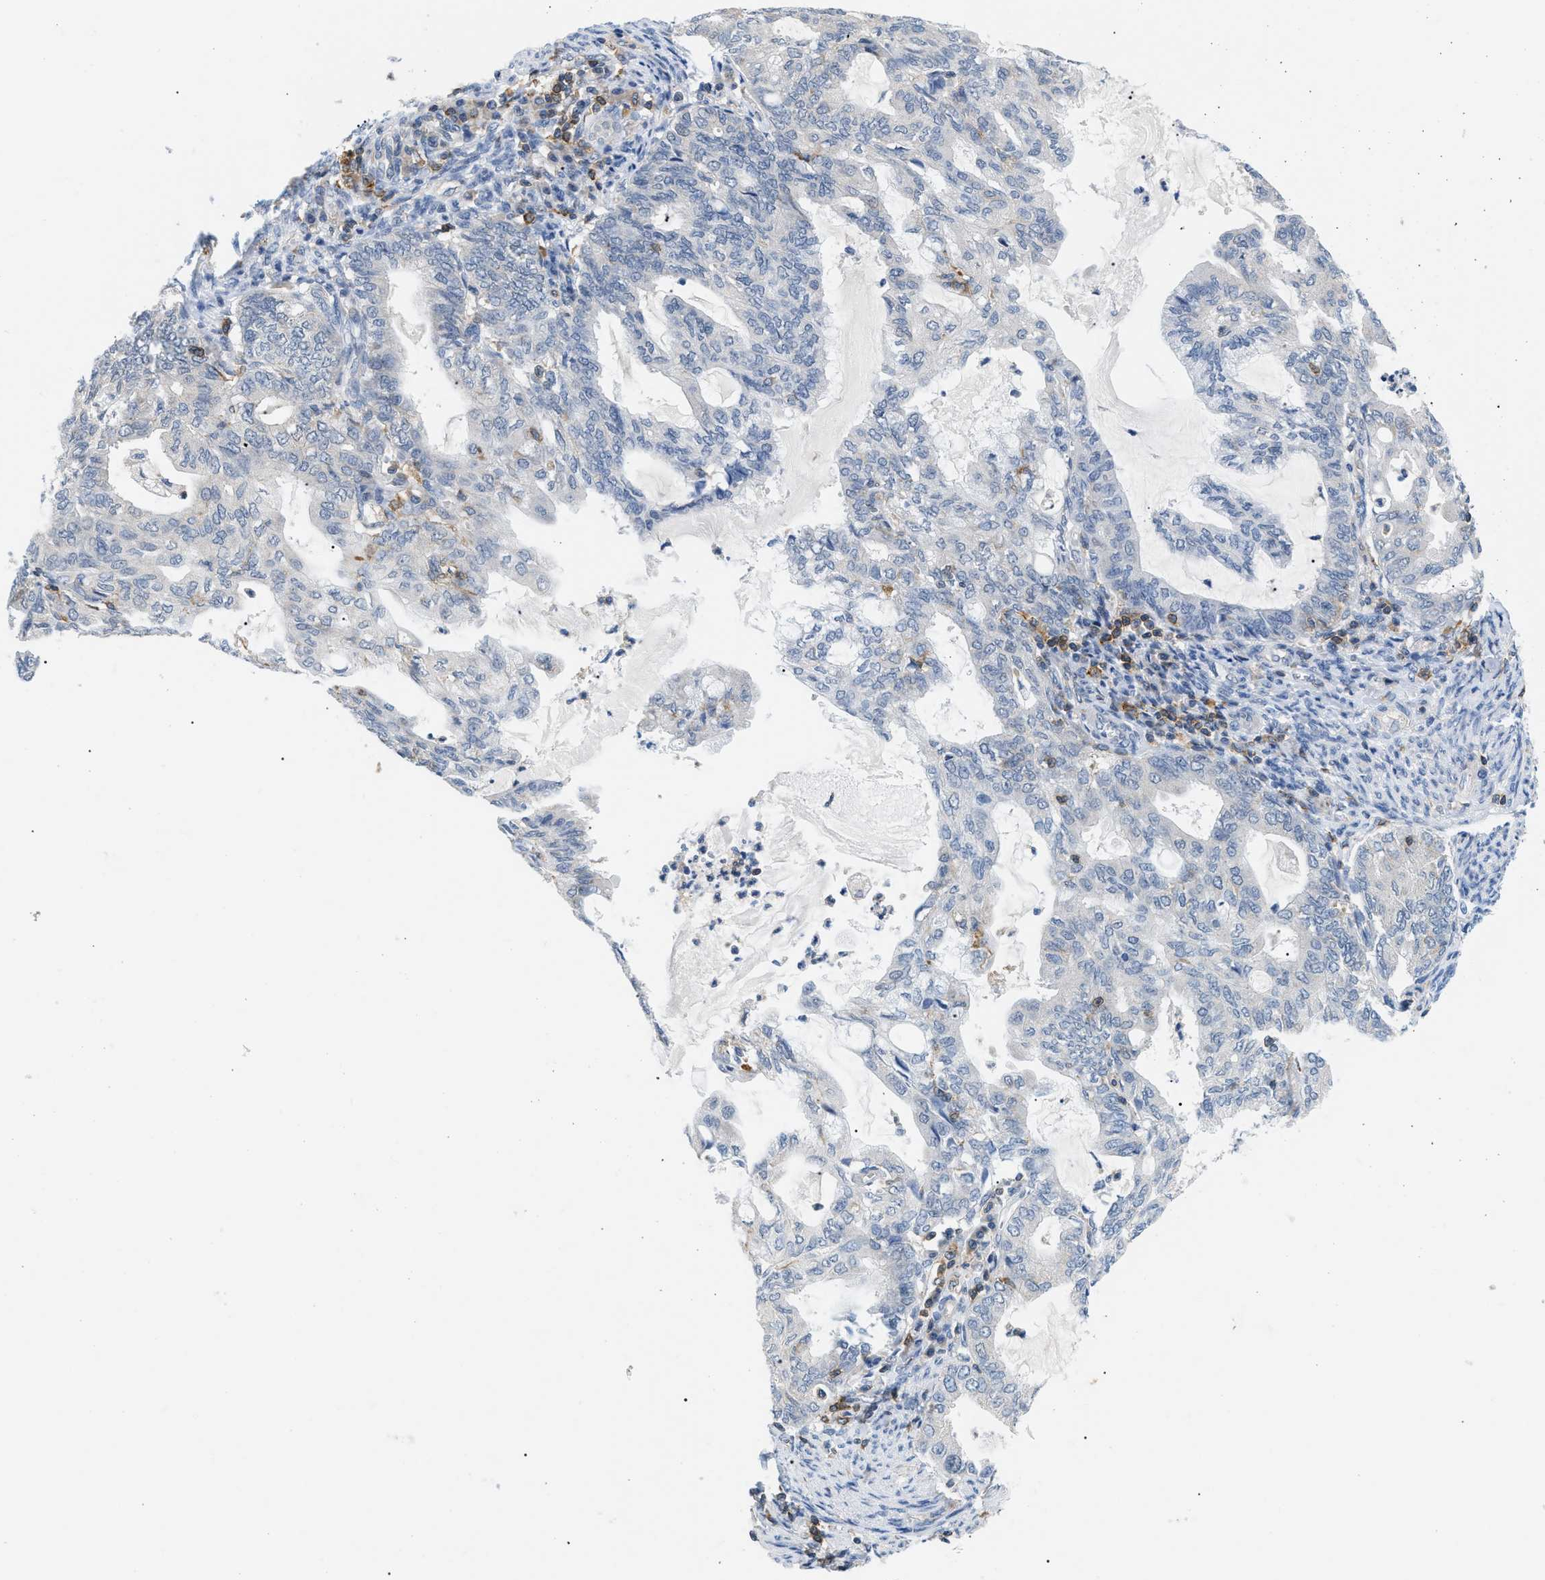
{"staining": {"intensity": "negative", "quantity": "none", "location": "none"}, "tissue": "endometrial cancer", "cell_type": "Tumor cells", "image_type": "cancer", "snomed": [{"axis": "morphology", "description": "Adenocarcinoma, NOS"}, {"axis": "topography", "description": "Endometrium"}], "caption": "Endometrial adenocarcinoma was stained to show a protein in brown. There is no significant staining in tumor cells.", "gene": "INPP5D", "patient": {"sex": "female", "age": 86}}